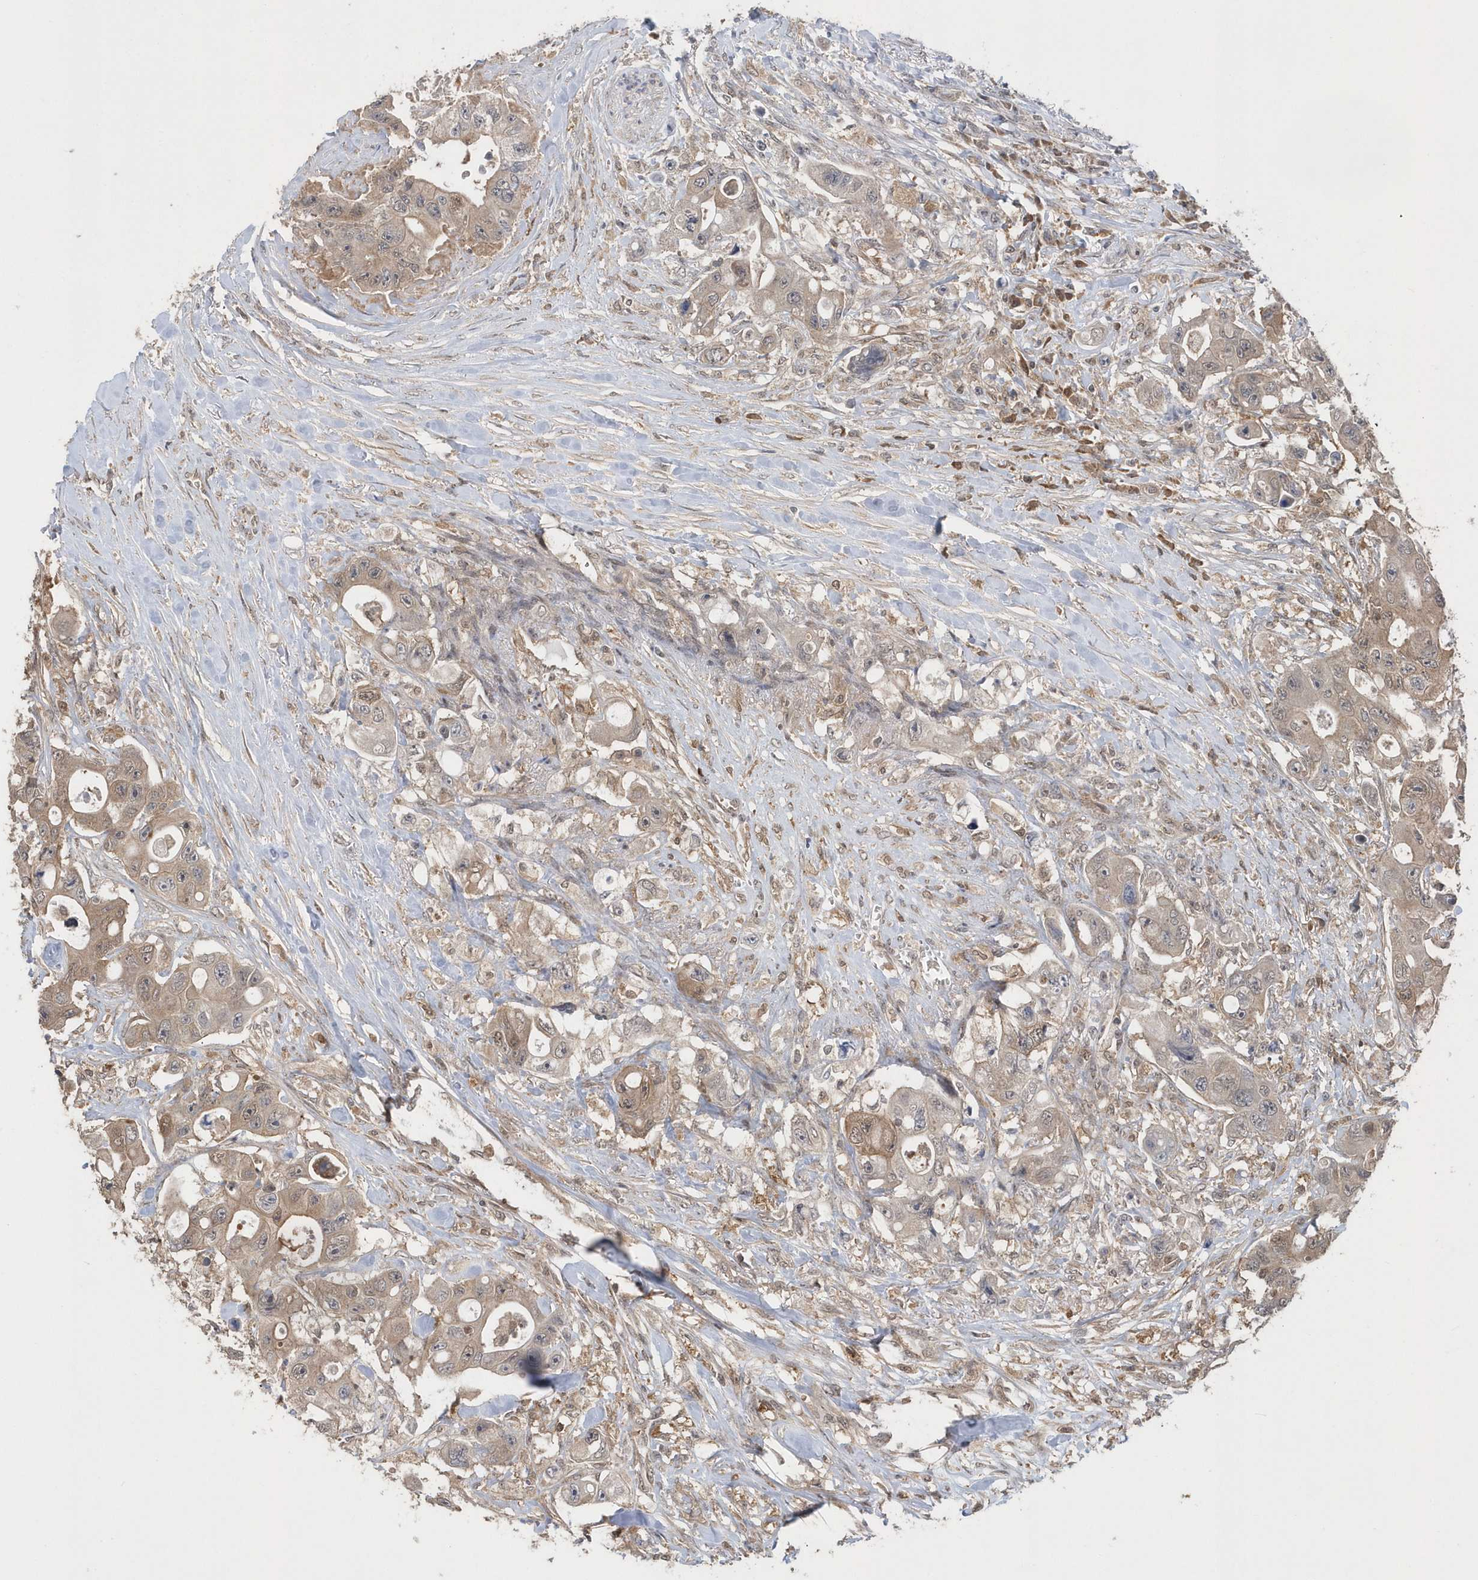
{"staining": {"intensity": "weak", "quantity": ">75%", "location": "cytoplasmic/membranous"}, "tissue": "colorectal cancer", "cell_type": "Tumor cells", "image_type": "cancer", "snomed": [{"axis": "morphology", "description": "Adenocarcinoma, NOS"}, {"axis": "topography", "description": "Colon"}], "caption": "Protein staining reveals weak cytoplasmic/membranous expression in about >75% of tumor cells in adenocarcinoma (colorectal).", "gene": "RPE", "patient": {"sex": "female", "age": 46}}